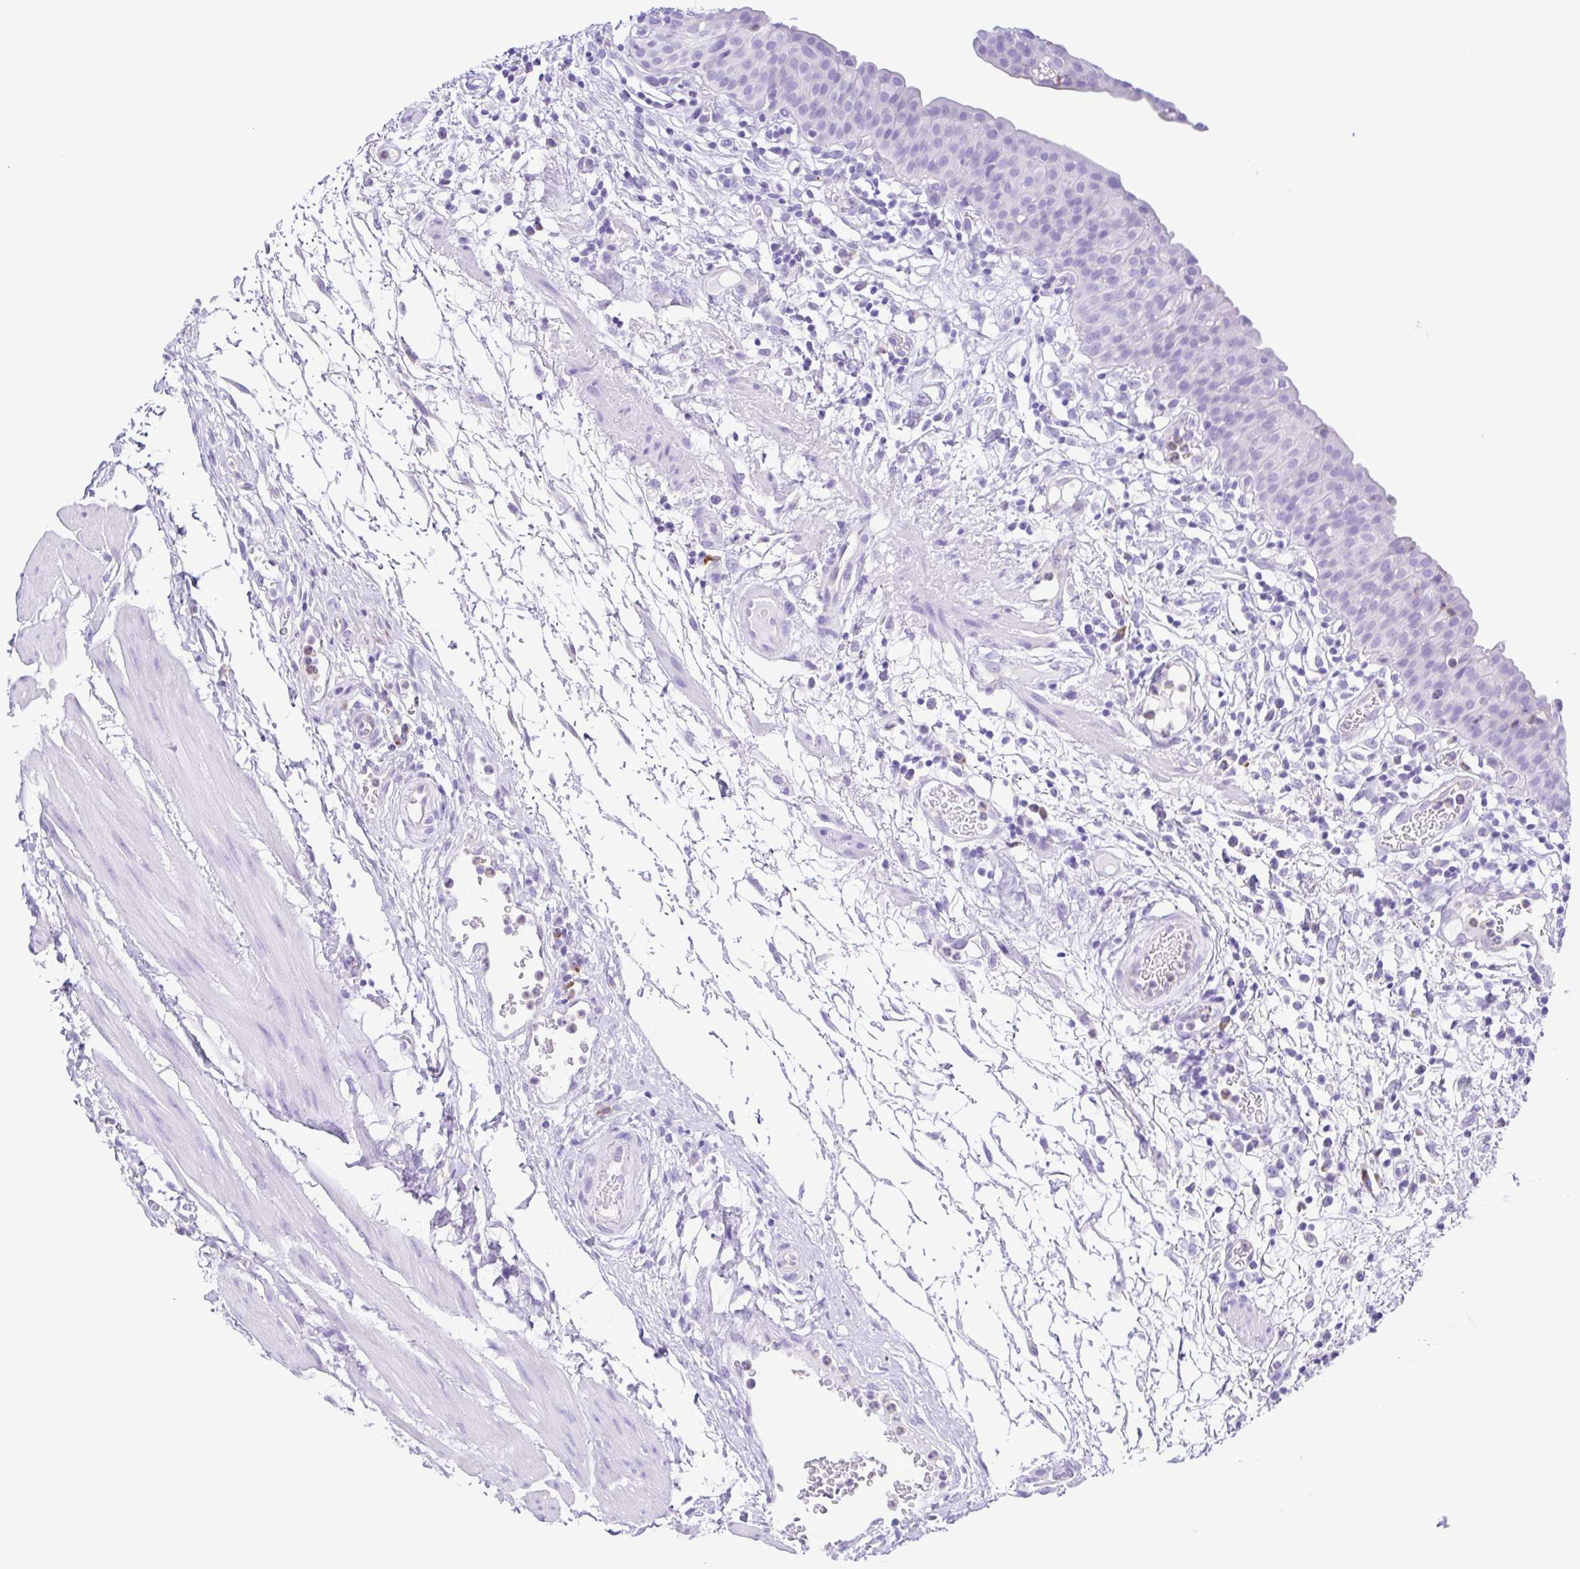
{"staining": {"intensity": "negative", "quantity": "none", "location": "none"}, "tissue": "urinary bladder", "cell_type": "Urothelial cells", "image_type": "normal", "snomed": [{"axis": "morphology", "description": "Normal tissue, NOS"}, {"axis": "morphology", "description": "Inflammation, NOS"}, {"axis": "topography", "description": "Urinary bladder"}], "caption": "Immunohistochemistry of unremarkable urinary bladder exhibits no expression in urothelial cells. The staining is performed using DAB brown chromogen with nuclei counter-stained in using hematoxylin.", "gene": "GPR17", "patient": {"sex": "male", "age": 57}}